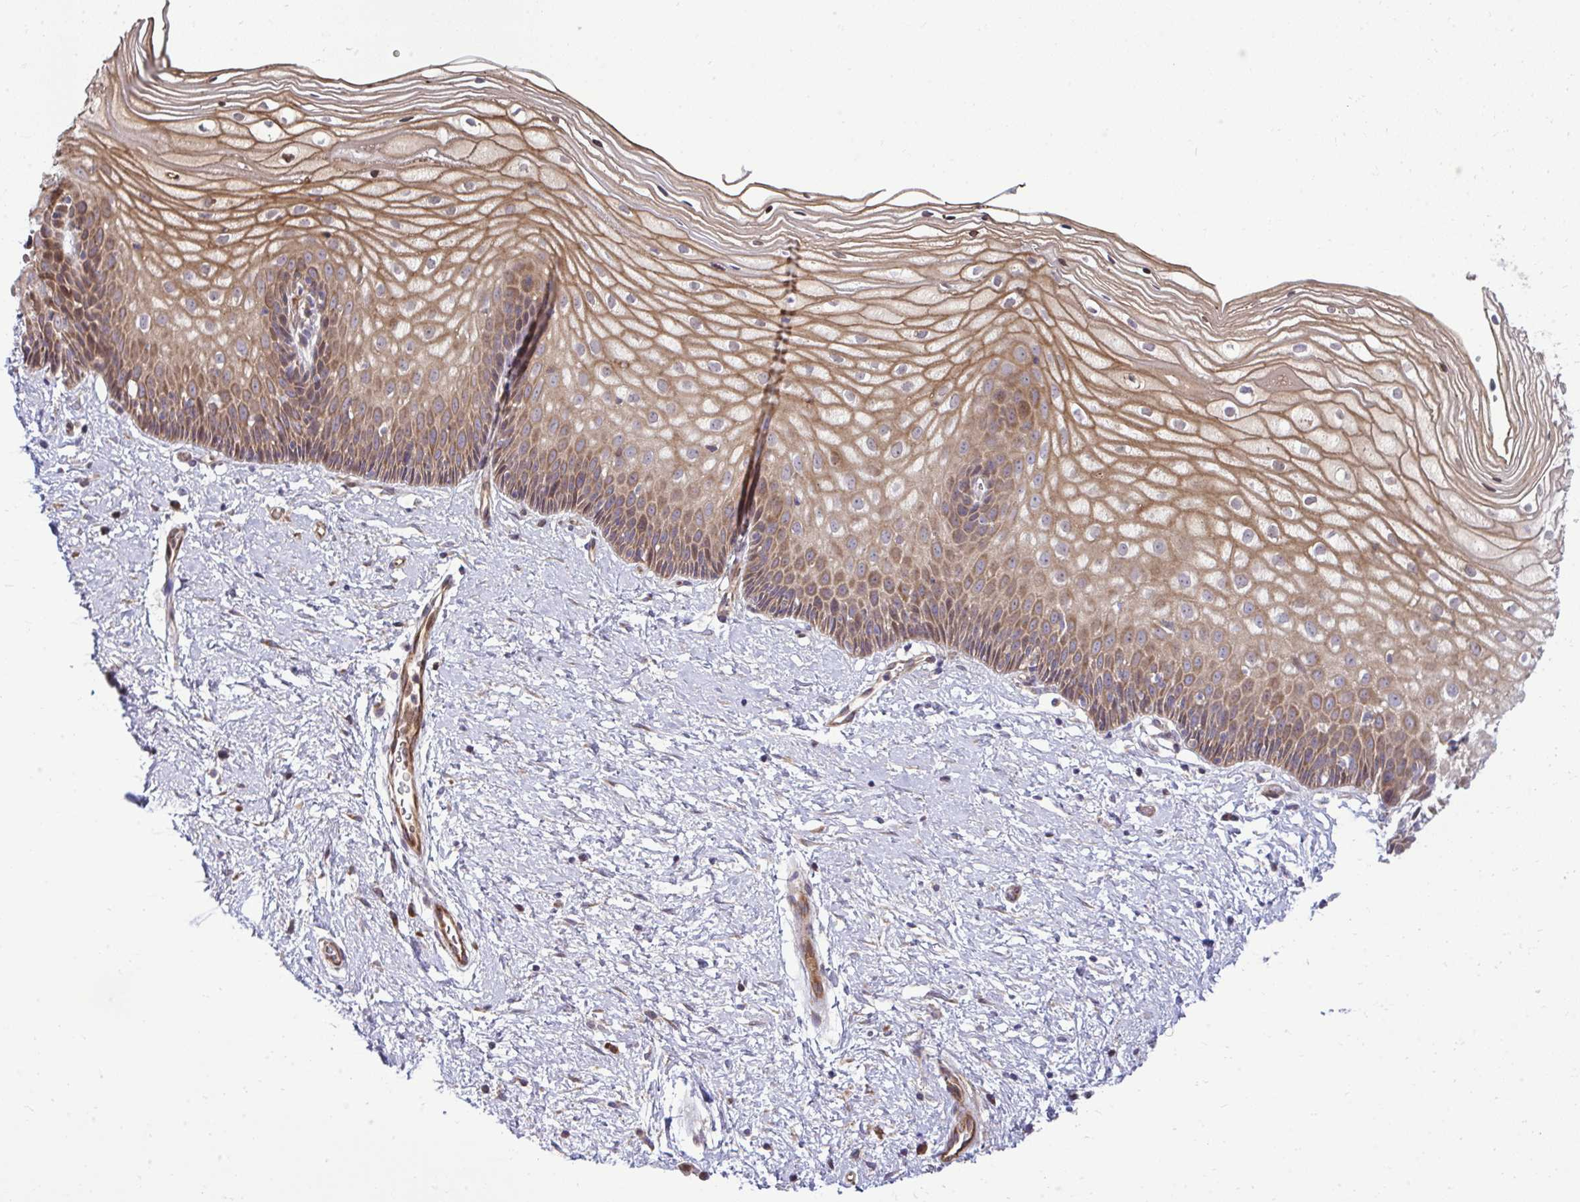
{"staining": {"intensity": "moderate", "quantity": "<25%", "location": "cytoplasmic/membranous"}, "tissue": "cervix", "cell_type": "Glandular cells", "image_type": "normal", "snomed": [{"axis": "morphology", "description": "Normal tissue, NOS"}, {"axis": "topography", "description": "Cervix"}], "caption": "Immunohistochemistry micrograph of benign cervix: human cervix stained using immunohistochemistry exhibits low levels of moderate protein expression localized specifically in the cytoplasmic/membranous of glandular cells, appearing as a cytoplasmic/membranous brown color.", "gene": "ZSCAN9", "patient": {"sex": "female", "age": 36}}